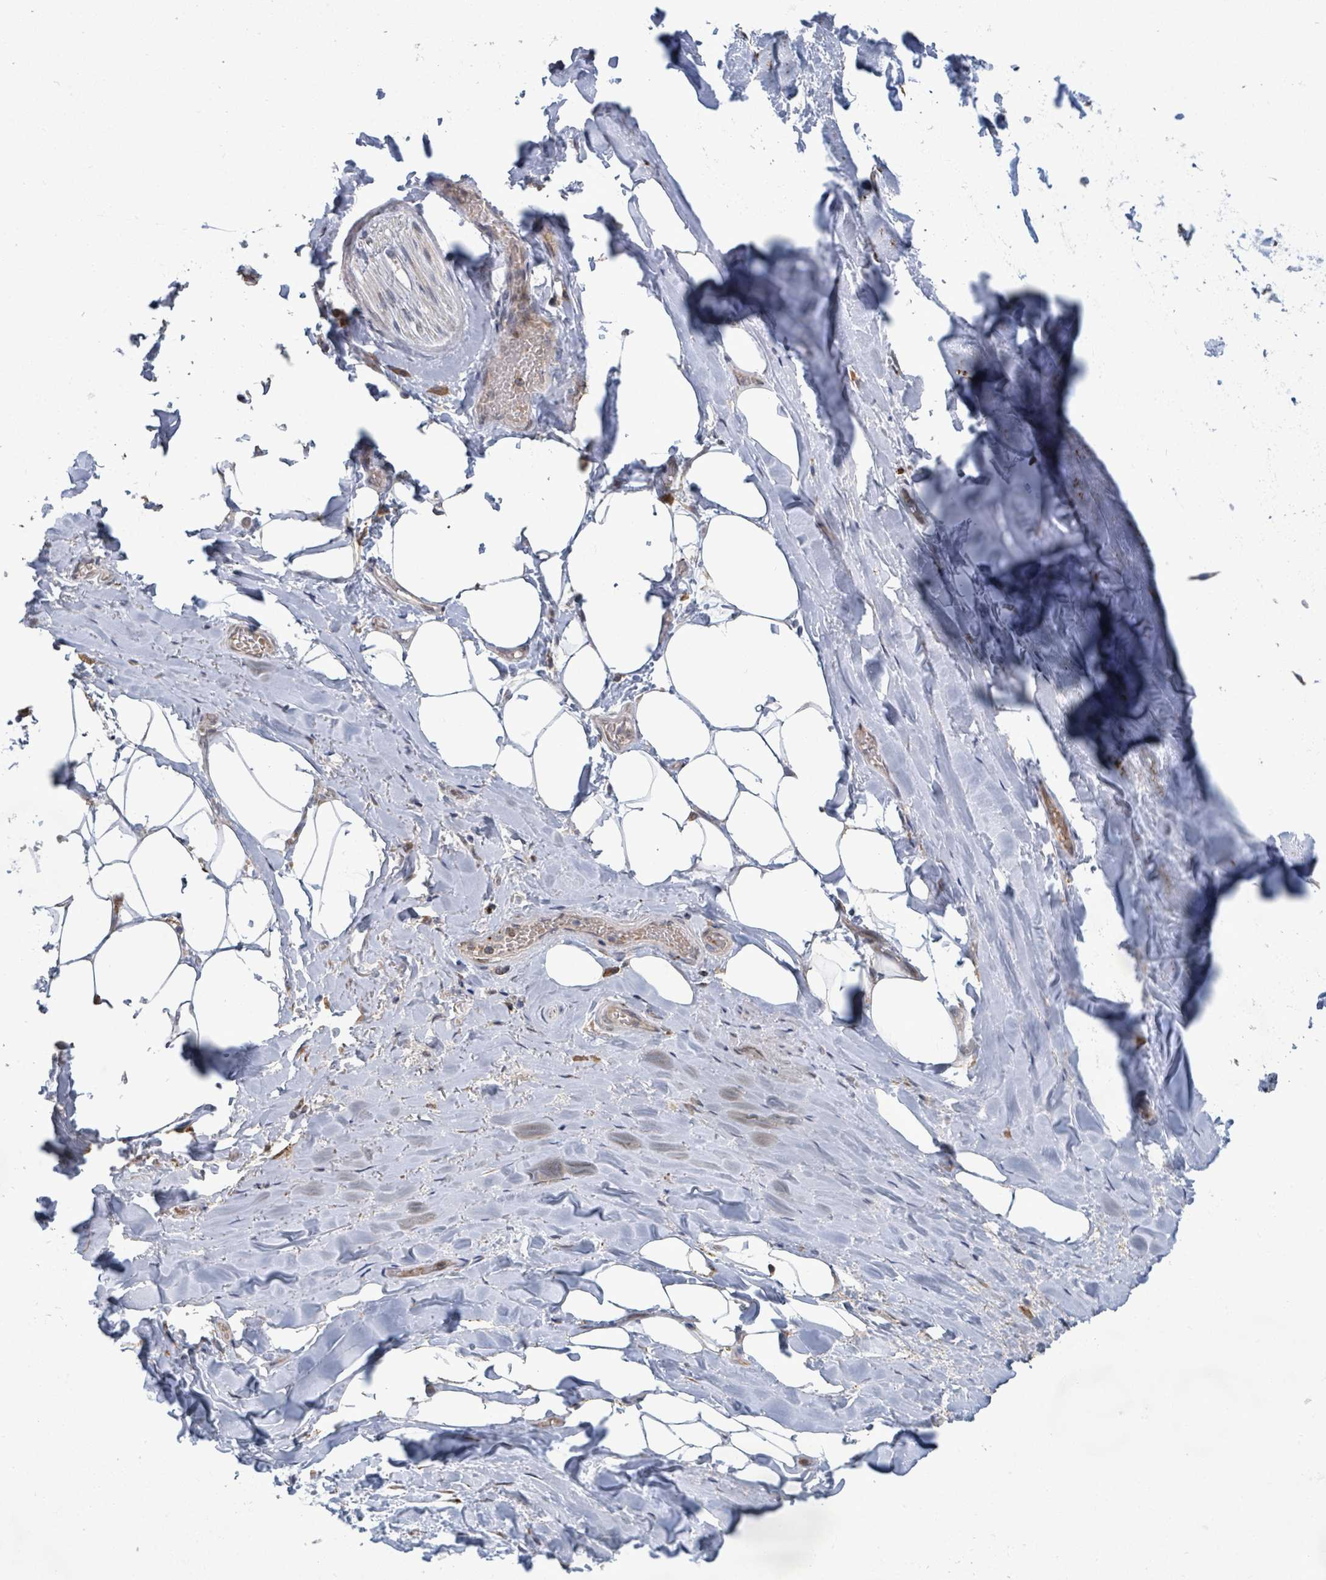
{"staining": {"intensity": "negative", "quantity": "none", "location": "none"}, "tissue": "adipose tissue", "cell_type": "Adipocytes", "image_type": "normal", "snomed": [{"axis": "morphology", "description": "Normal tissue, NOS"}, {"axis": "topography", "description": "Lymph node"}, {"axis": "topography", "description": "Cartilage tissue"}, {"axis": "topography", "description": "Bronchus"}], "caption": "An immunohistochemistry photomicrograph of normal adipose tissue is shown. There is no staining in adipocytes of adipose tissue. Nuclei are stained in blue.", "gene": "SHROOM2", "patient": {"sex": "male", "age": 63}}